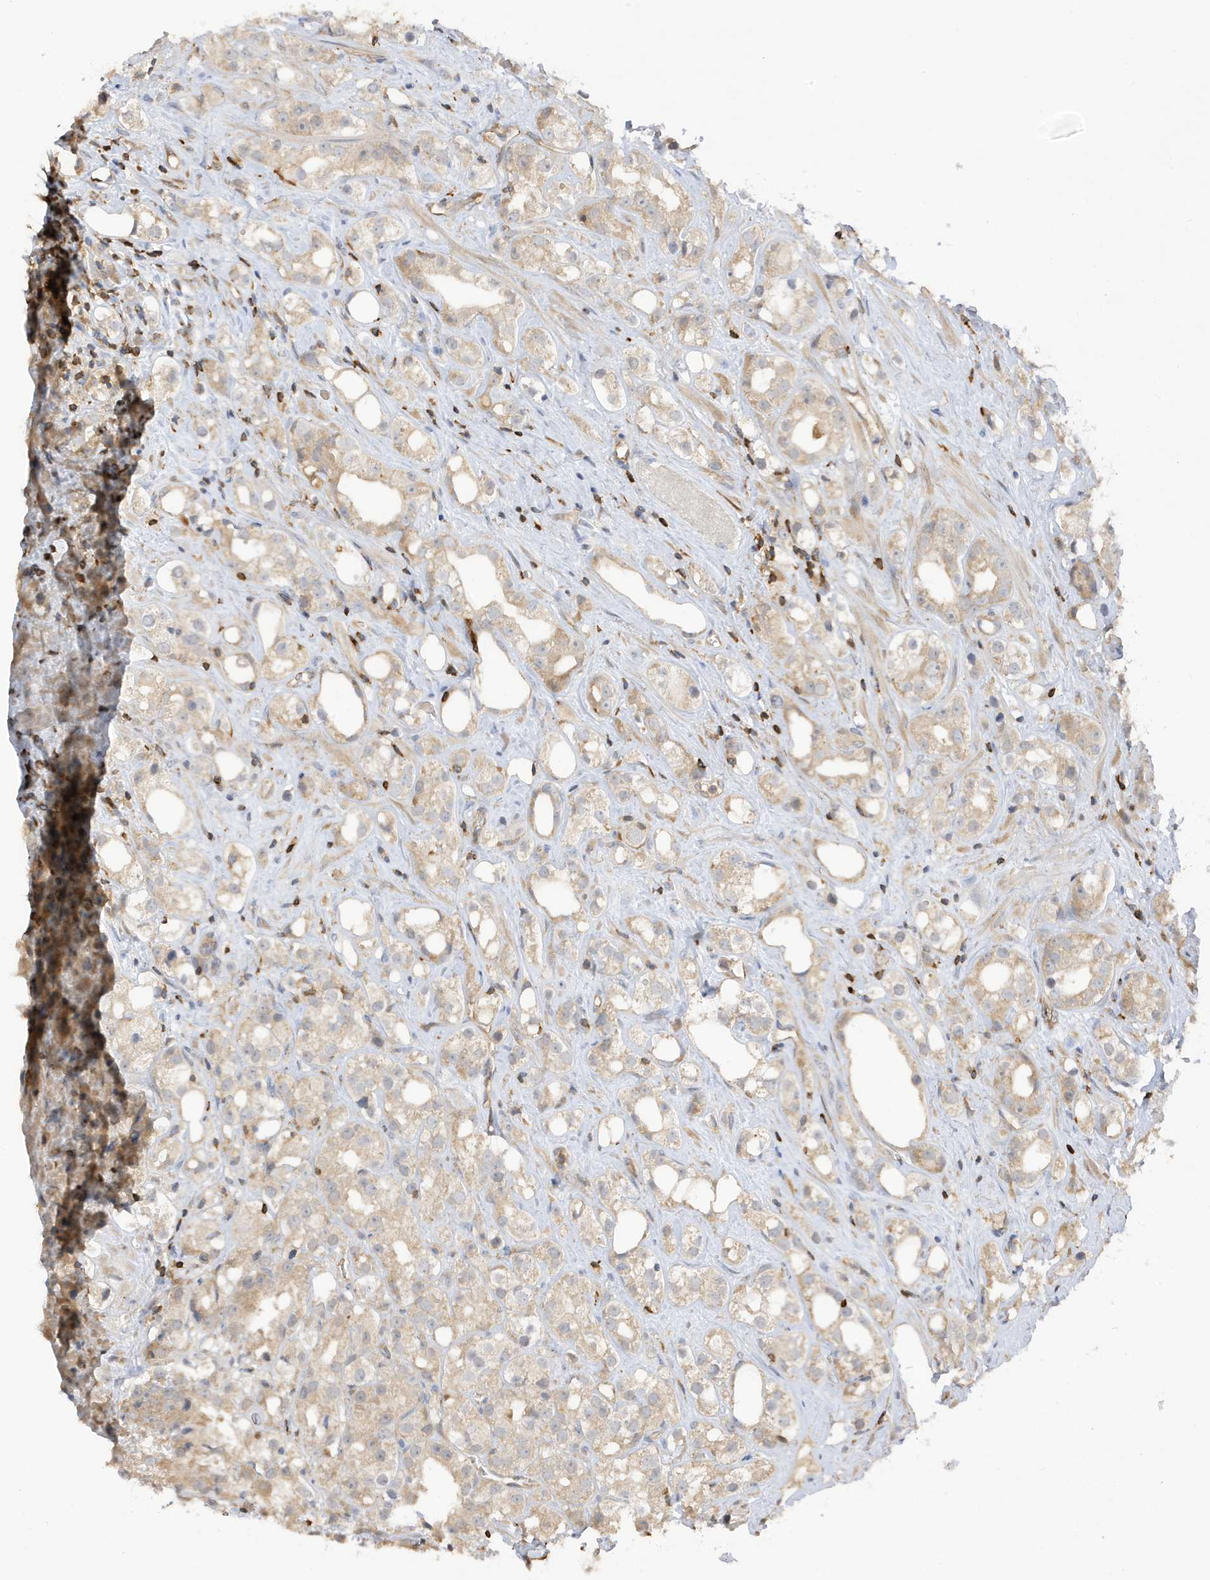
{"staining": {"intensity": "weak", "quantity": "<25%", "location": "cytoplasmic/membranous"}, "tissue": "prostate cancer", "cell_type": "Tumor cells", "image_type": "cancer", "snomed": [{"axis": "morphology", "description": "Adenocarcinoma, NOS"}, {"axis": "topography", "description": "Prostate"}], "caption": "A histopathology image of human prostate cancer is negative for staining in tumor cells.", "gene": "PHACTR2", "patient": {"sex": "male", "age": 79}}